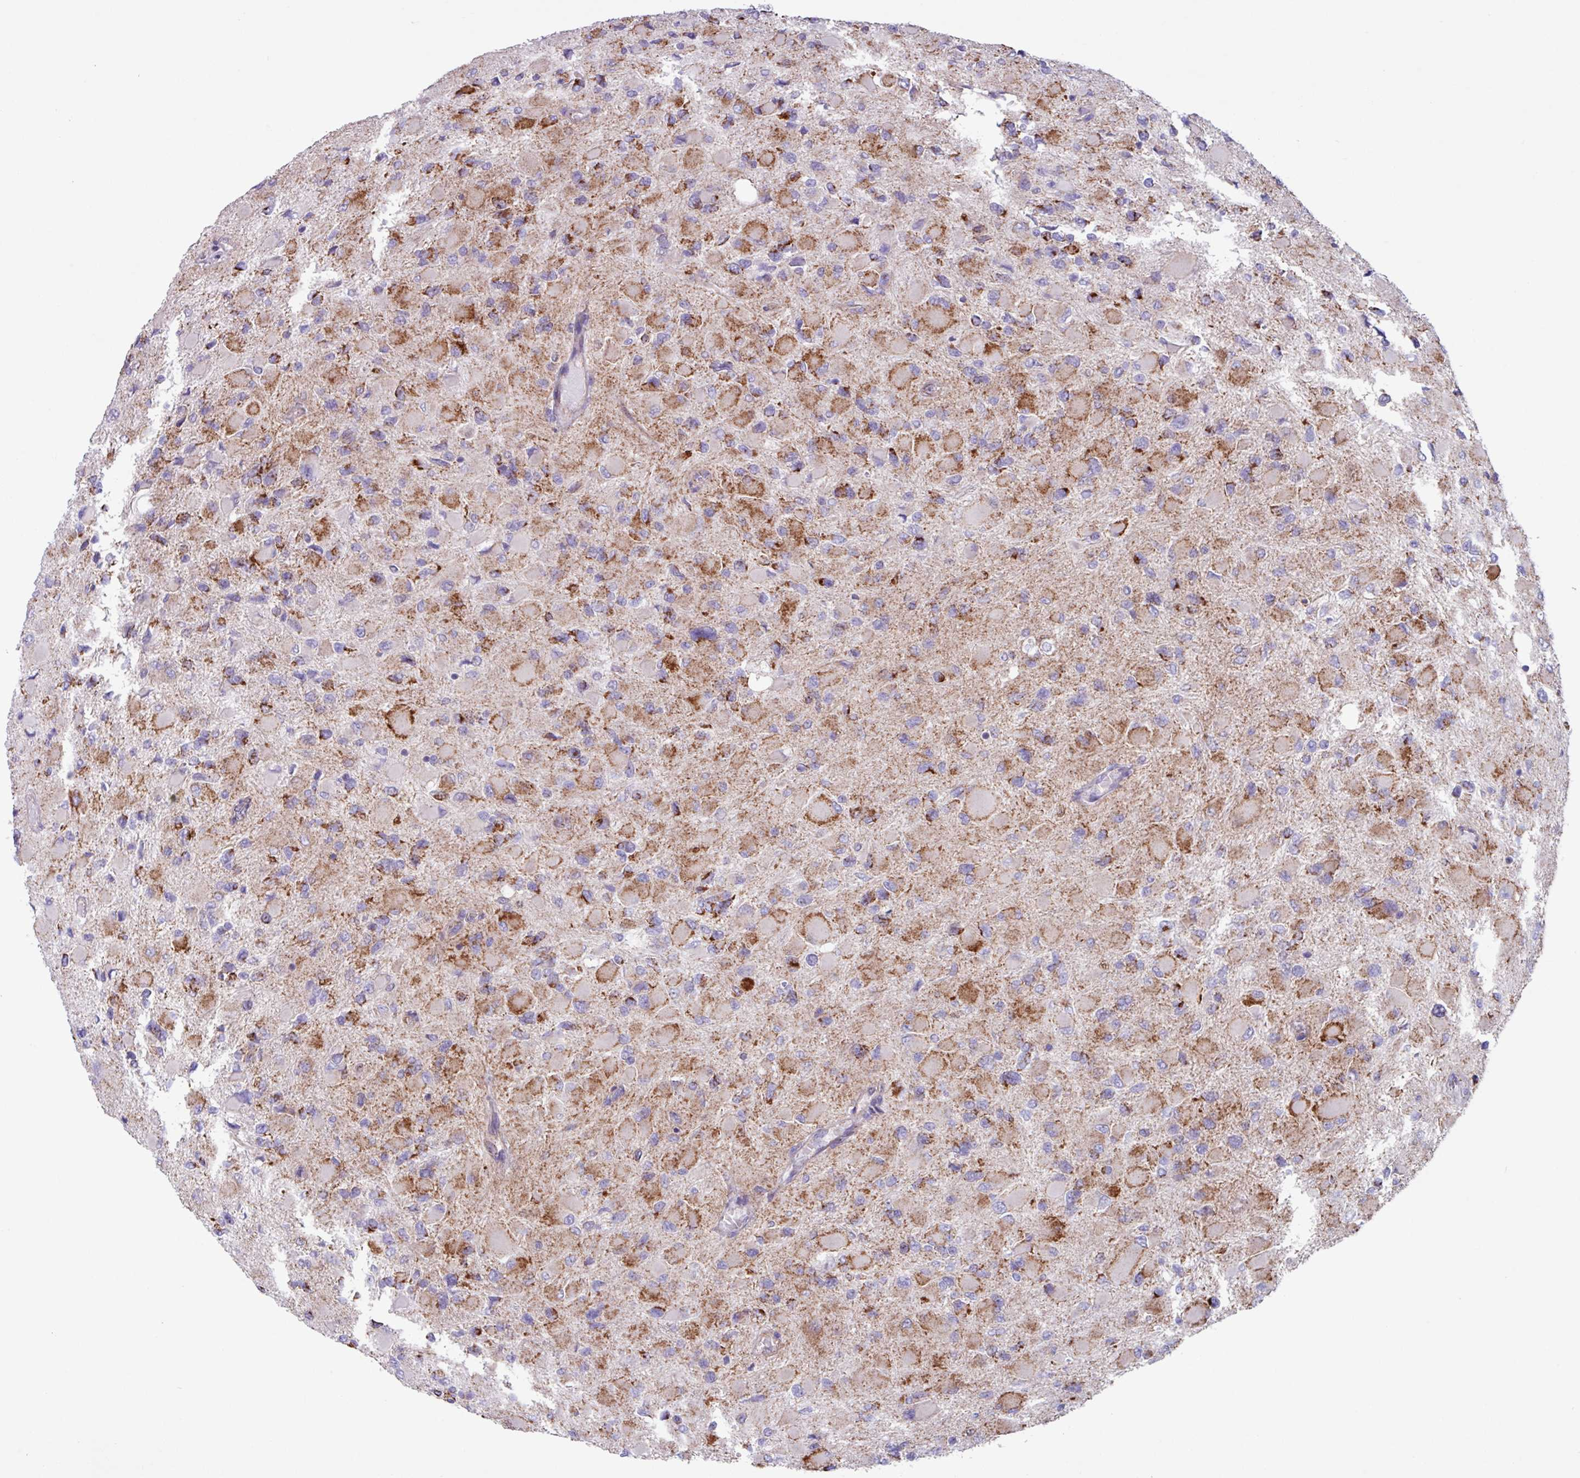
{"staining": {"intensity": "moderate", "quantity": ">75%", "location": "cytoplasmic/membranous"}, "tissue": "glioma", "cell_type": "Tumor cells", "image_type": "cancer", "snomed": [{"axis": "morphology", "description": "Glioma, malignant, High grade"}, {"axis": "topography", "description": "Cerebral cortex"}], "caption": "Human glioma stained with a brown dye demonstrates moderate cytoplasmic/membranous positive staining in approximately >75% of tumor cells.", "gene": "OTULIN", "patient": {"sex": "female", "age": 36}}